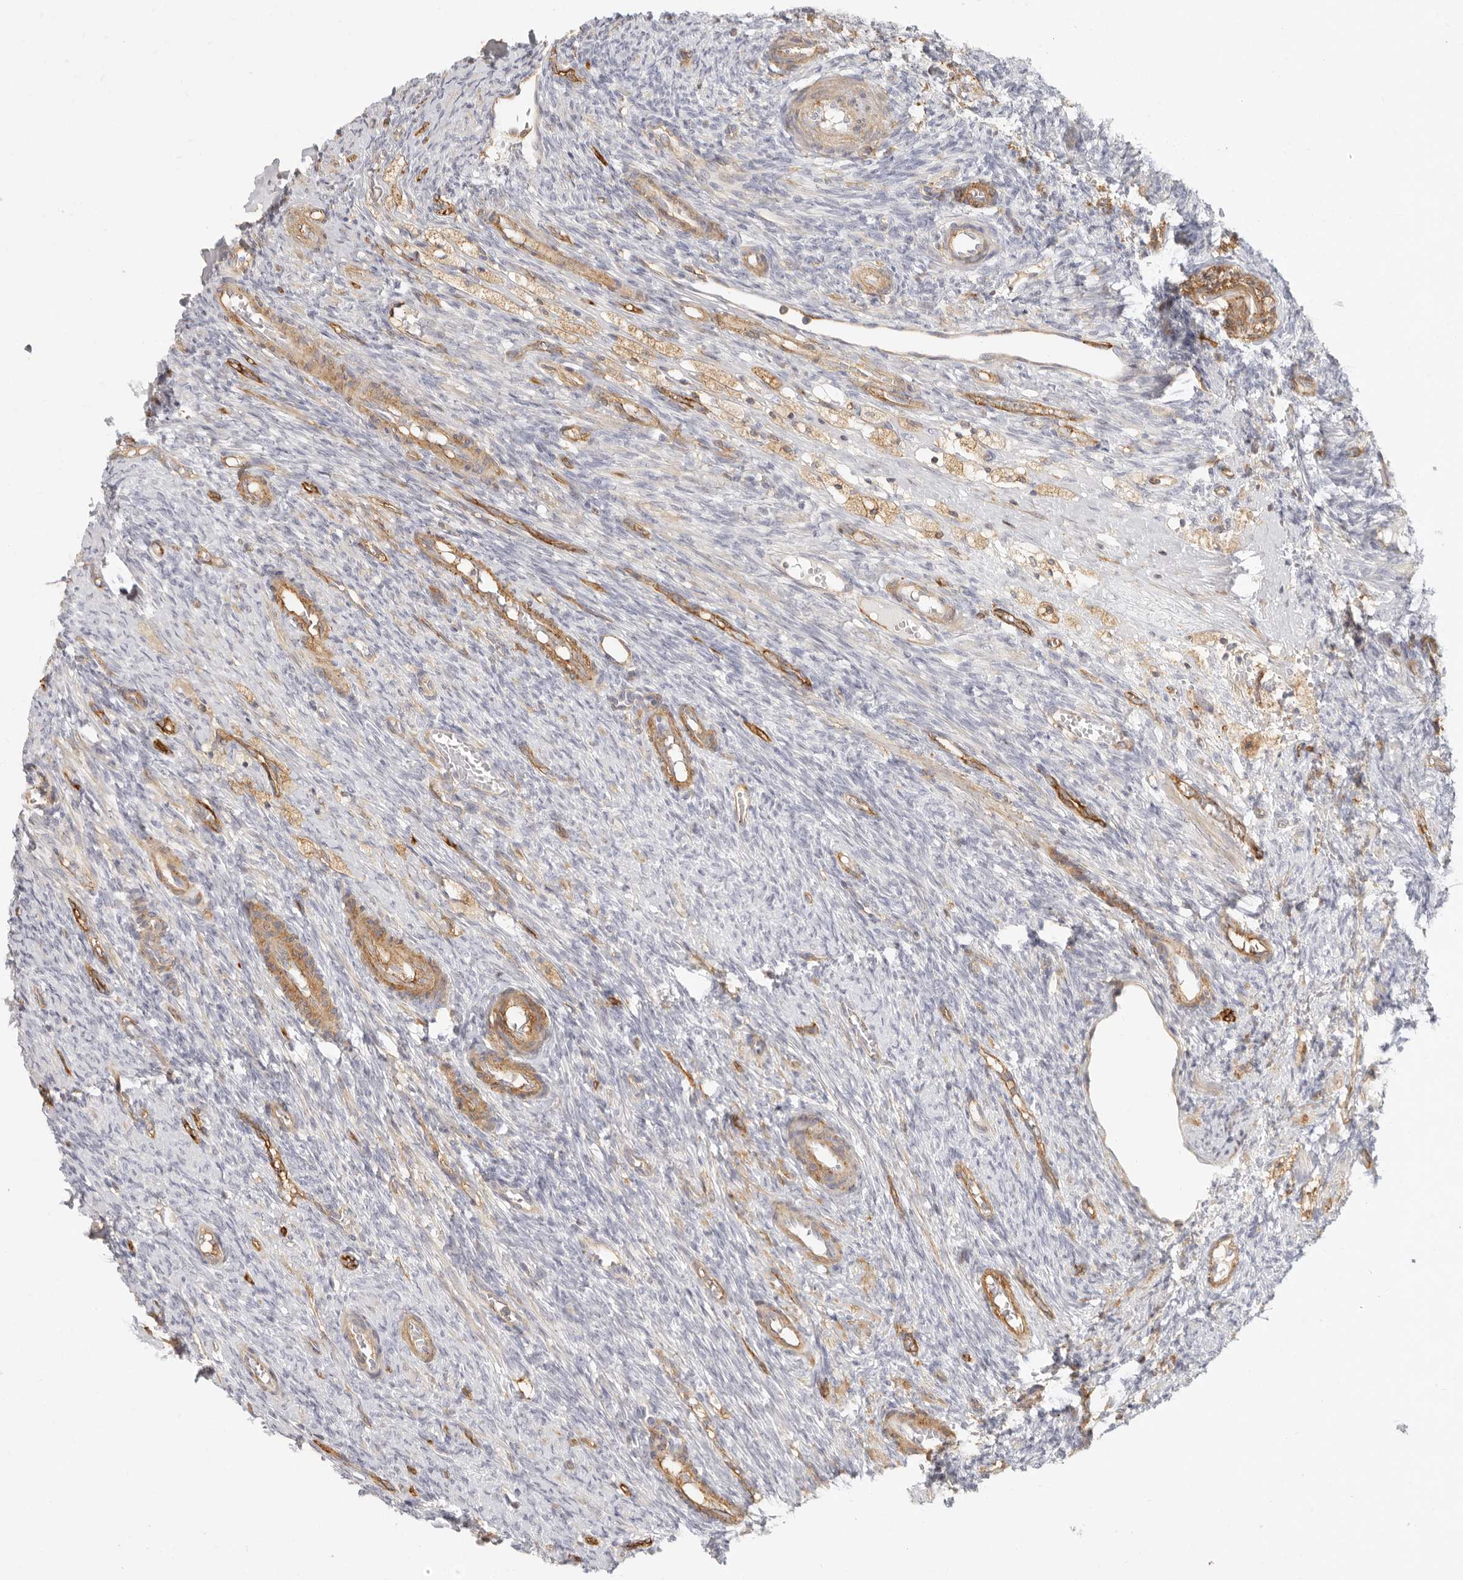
{"staining": {"intensity": "negative", "quantity": "none", "location": "none"}, "tissue": "ovary", "cell_type": "Follicle cells", "image_type": "normal", "snomed": [{"axis": "morphology", "description": "Normal tissue, NOS"}, {"axis": "topography", "description": "Ovary"}], "caption": "Immunohistochemical staining of unremarkable ovary displays no significant positivity in follicle cells. (Brightfield microscopy of DAB immunohistochemistry at high magnification).", "gene": "NIBAN1", "patient": {"sex": "female", "age": 41}}